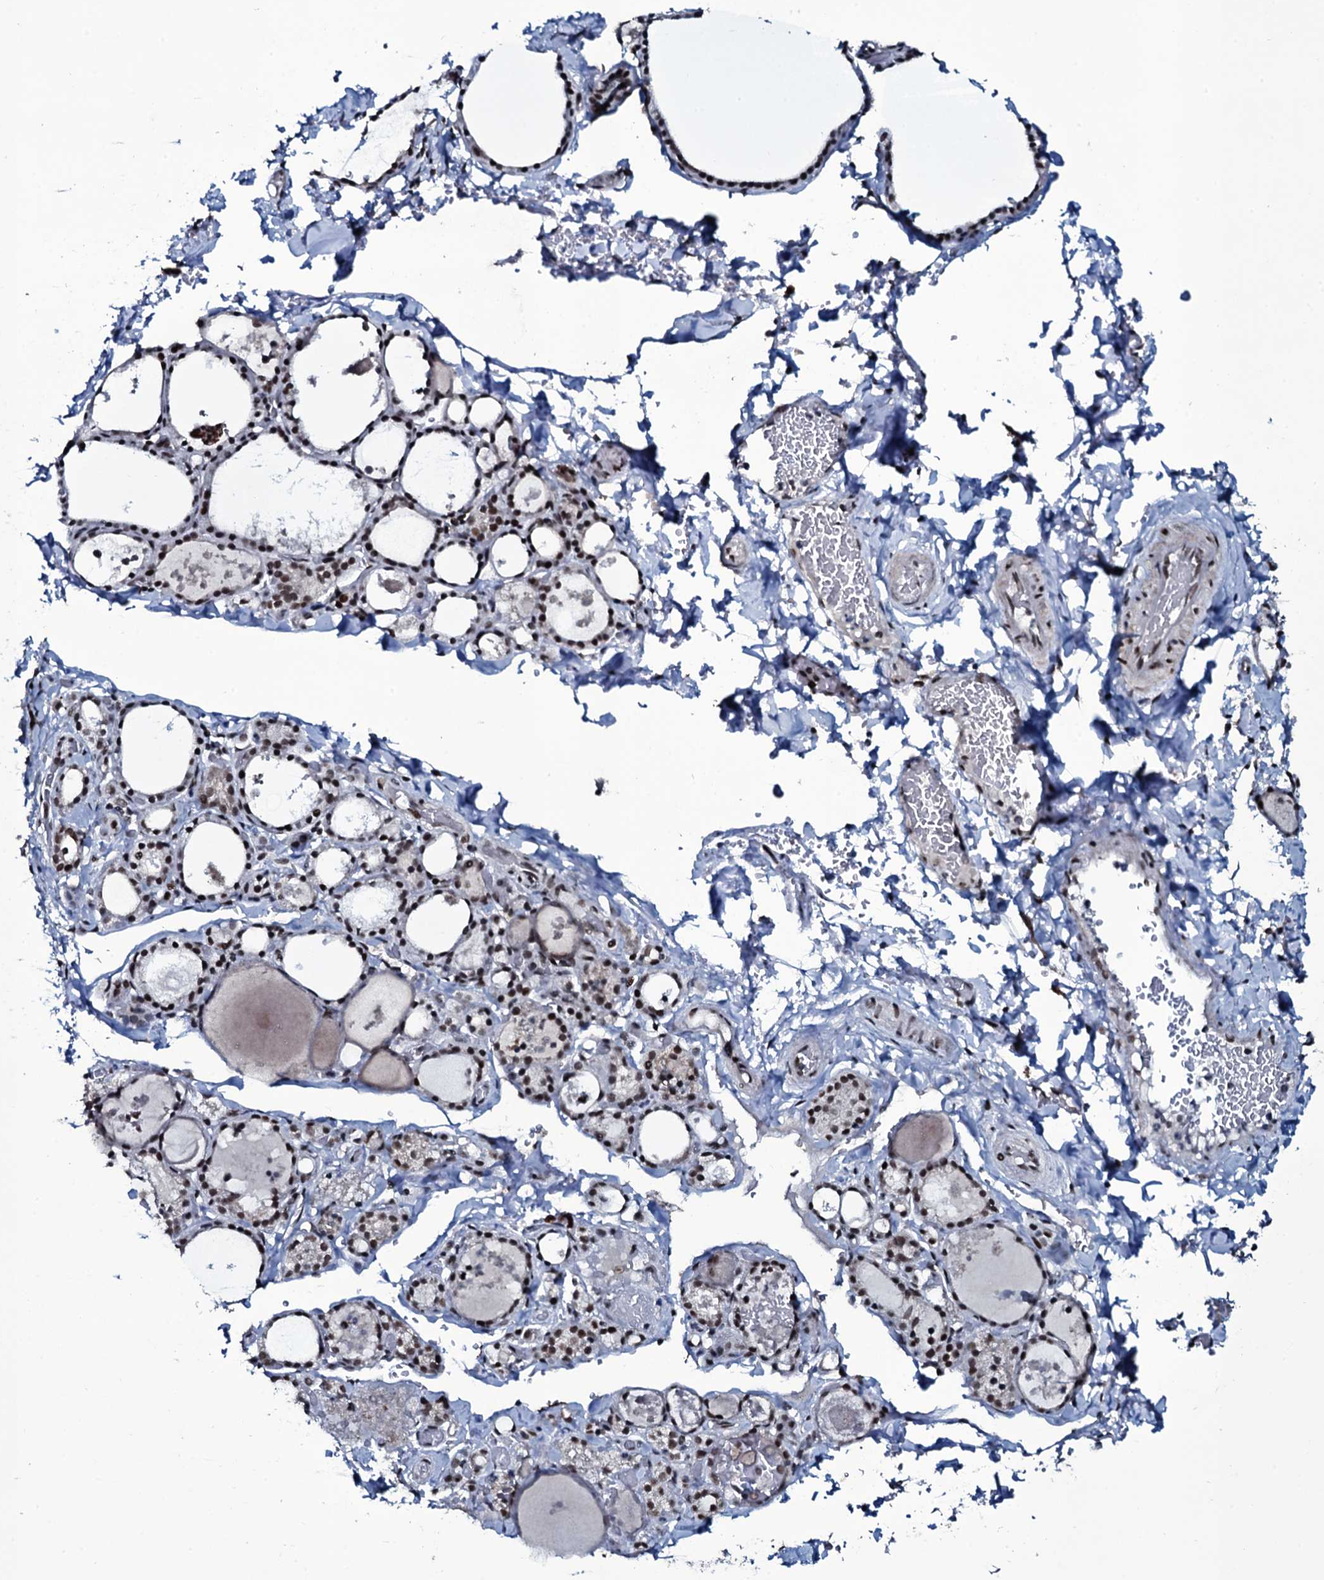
{"staining": {"intensity": "moderate", "quantity": ">75%", "location": "nuclear"}, "tissue": "thyroid gland", "cell_type": "Glandular cells", "image_type": "normal", "snomed": [{"axis": "morphology", "description": "Normal tissue, NOS"}, {"axis": "topography", "description": "Thyroid gland"}], "caption": "Moderate nuclear positivity for a protein is seen in approximately >75% of glandular cells of unremarkable thyroid gland using immunohistochemistry.", "gene": "ZMIZ2", "patient": {"sex": "male", "age": 56}}